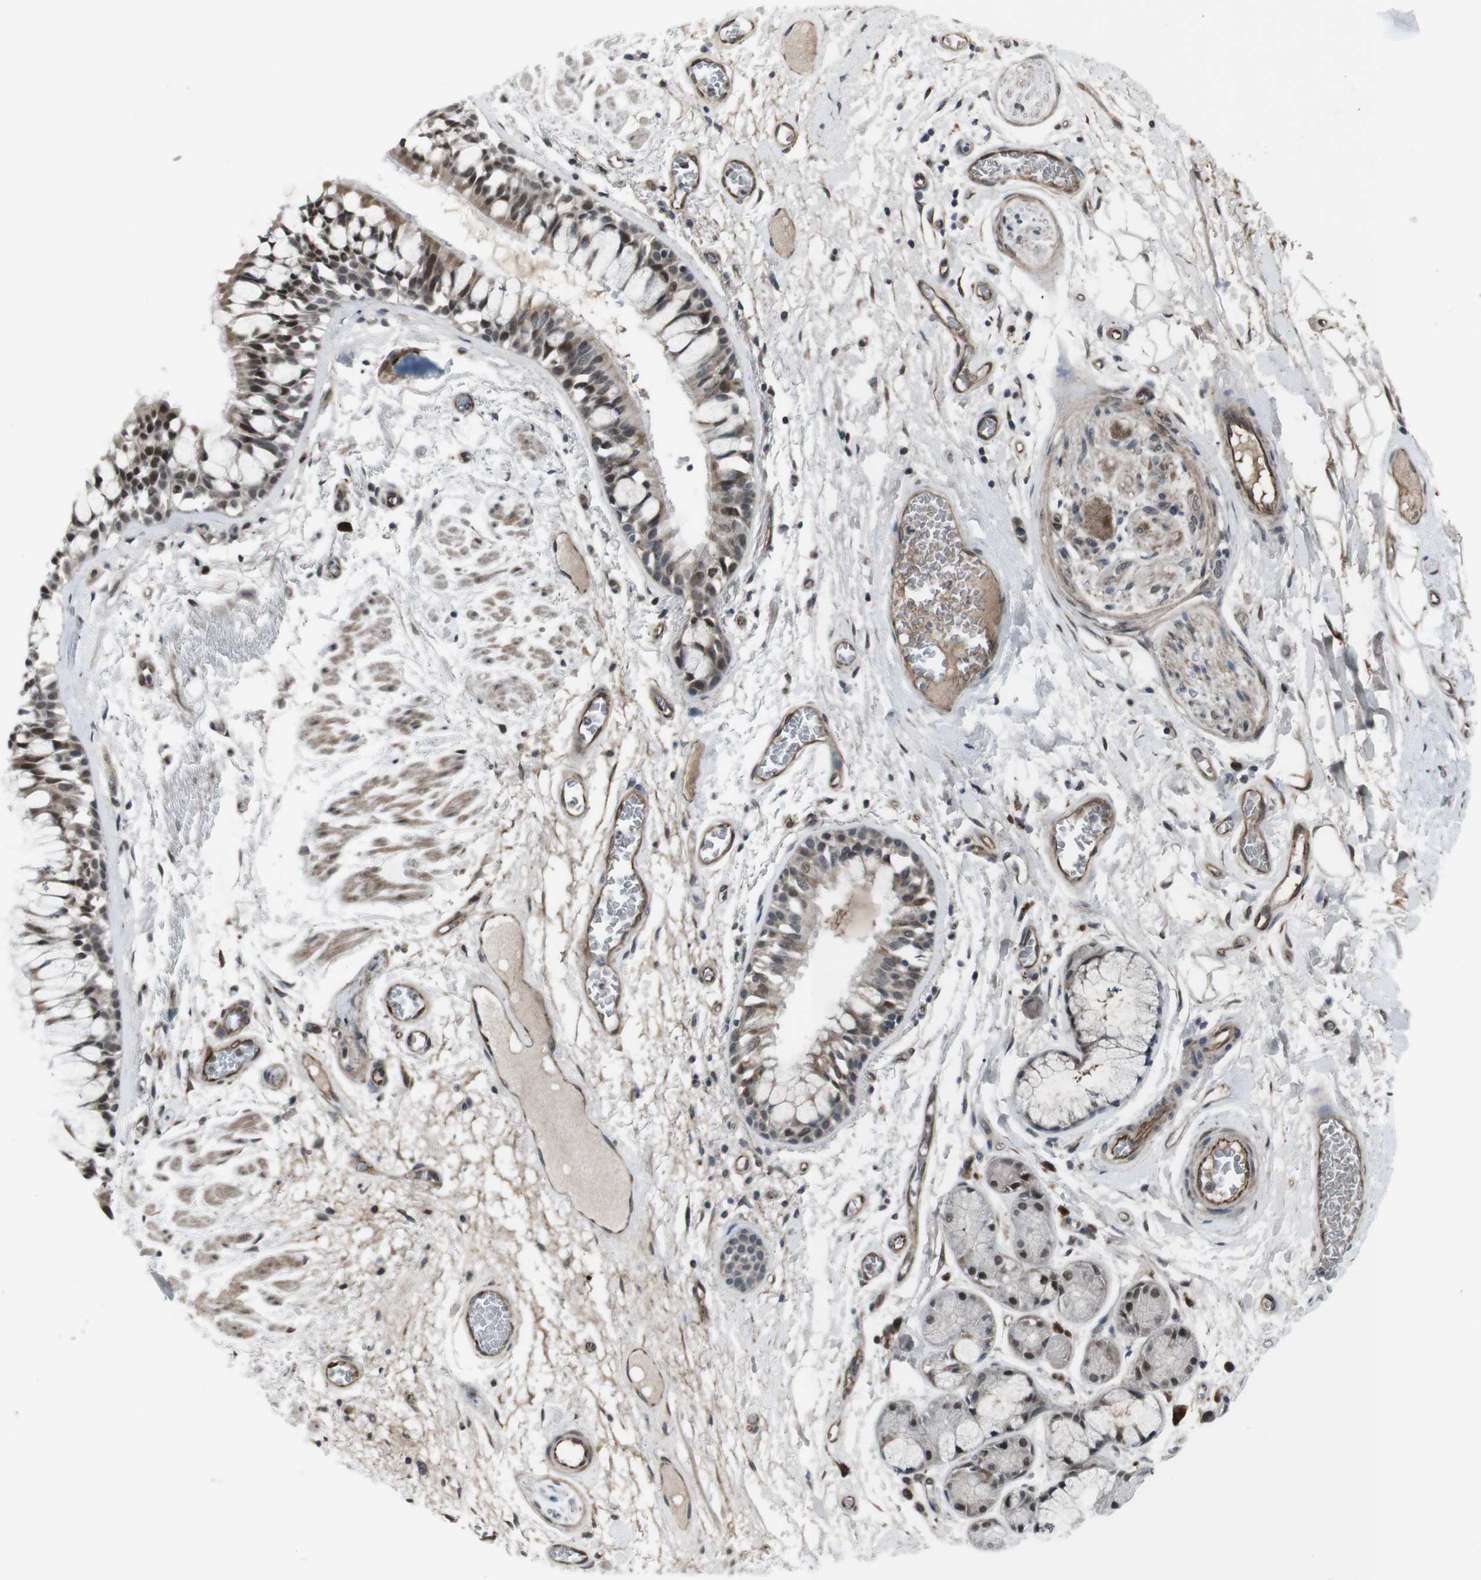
{"staining": {"intensity": "strong", "quantity": ">75%", "location": "cytoplasmic/membranous,nuclear"}, "tissue": "bronchus", "cell_type": "Respiratory epithelial cells", "image_type": "normal", "snomed": [{"axis": "morphology", "description": "Normal tissue, NOS"}, {"axis": "topography", "description": "Bronchus"}], "caption": "Strong cytoplasmic/membranous,nuclear expression for a protein is identified in about >75% of respiratory epithelial cells of unremarkable bronchus using immunohistochemistry.", "gene": "SS18L1", "patient": {"sex": "male", "age": 66}}